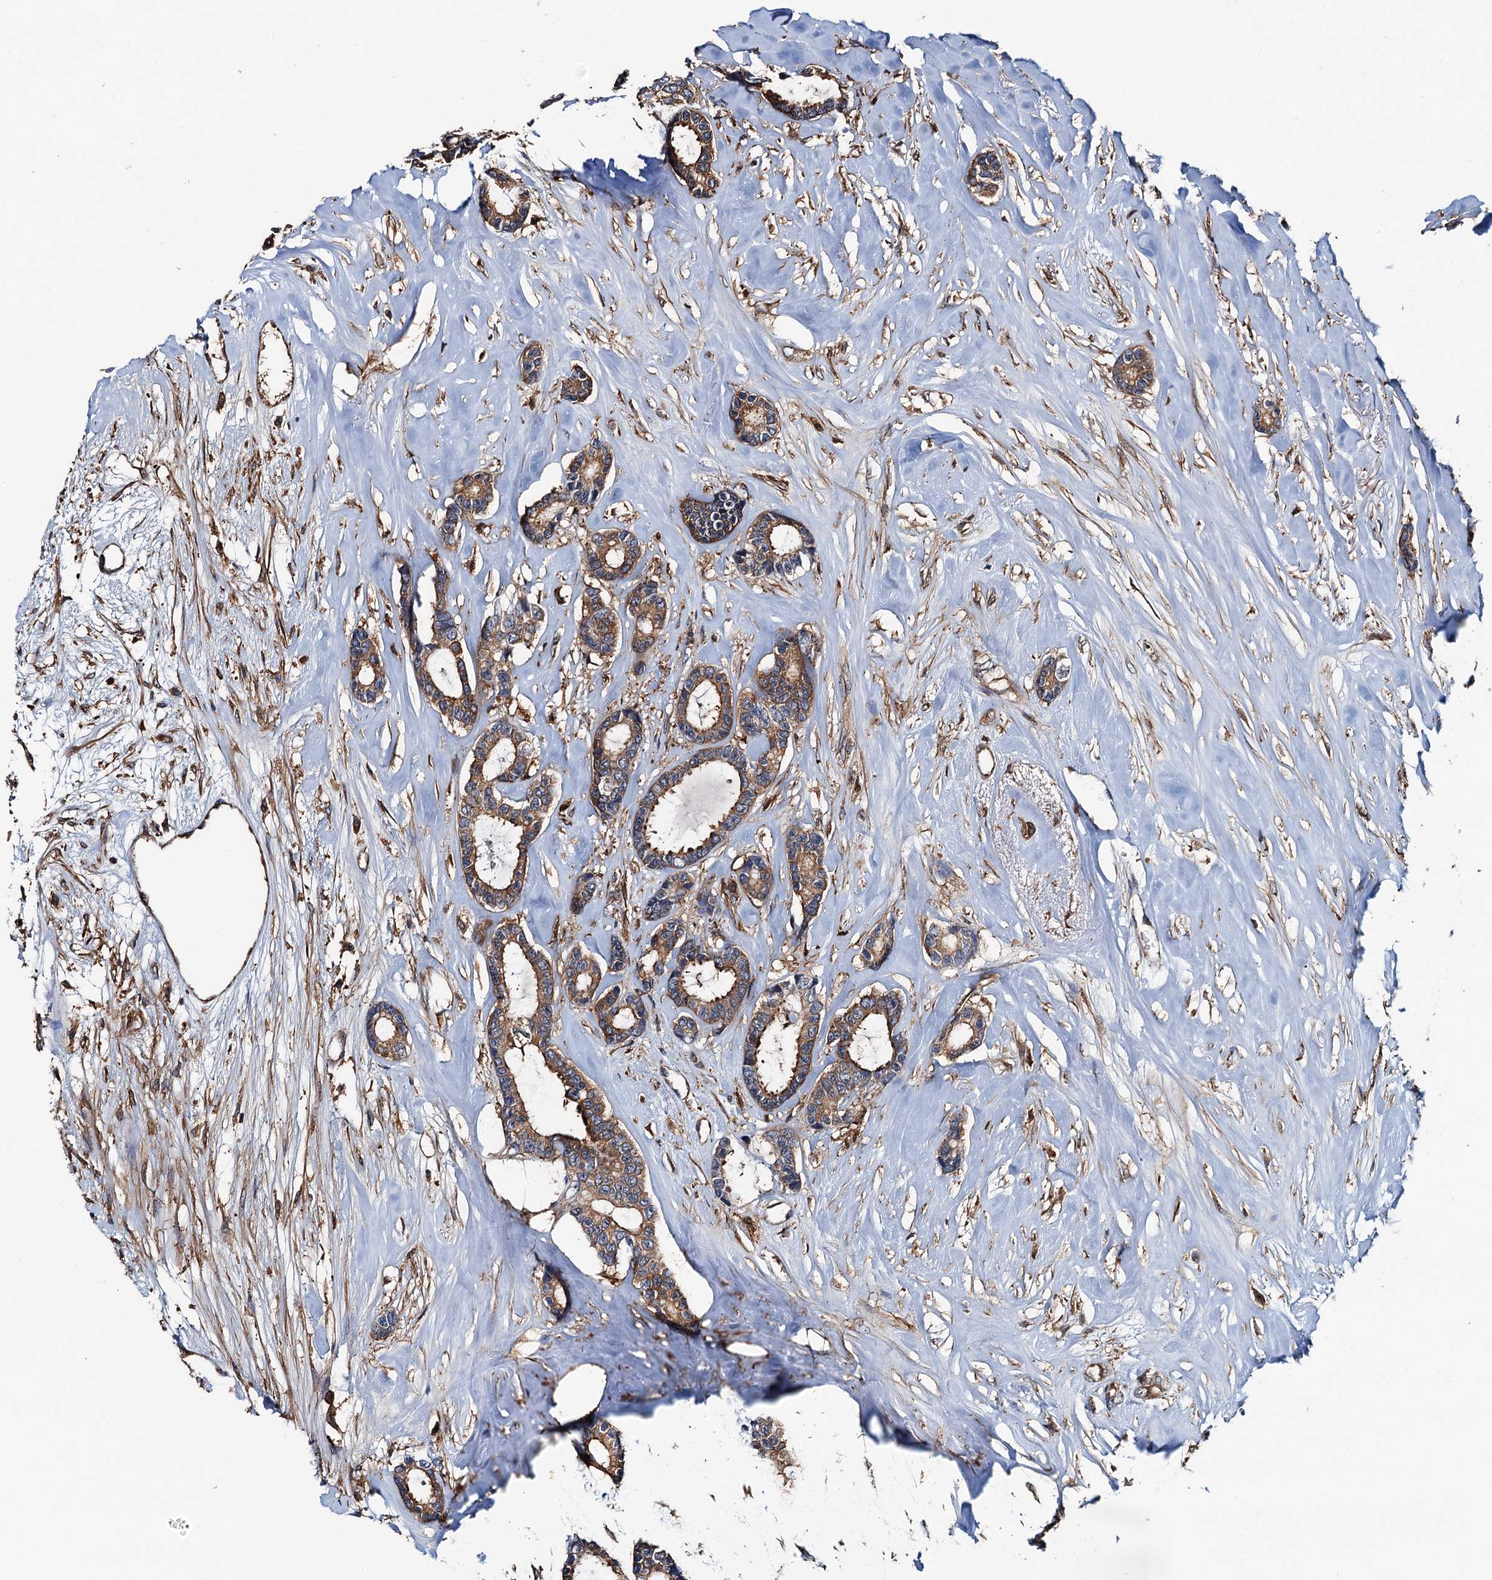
{"staining": {"intensity": "moderate", "quantity": ">75%", "location": "cytoplasmic/membranous"}, "tissue": "breast cancer", "cell_type": "Tumor cells", "image_type": "cancer", "snomed": [{"axis": "morphology", "description": "Duct carcinoma"}, {"axis": "topography", "description": "Breast"}], "caption": "There is medium levels of moderate cytoplasmic/membranous expression in tumor cells of breast infiltrating ductal carcinoma, as demonstrated by immunohistochemical staining (brown color).", "gene": "USP6NL", "patient": {"sex": "female", "age": 87}}